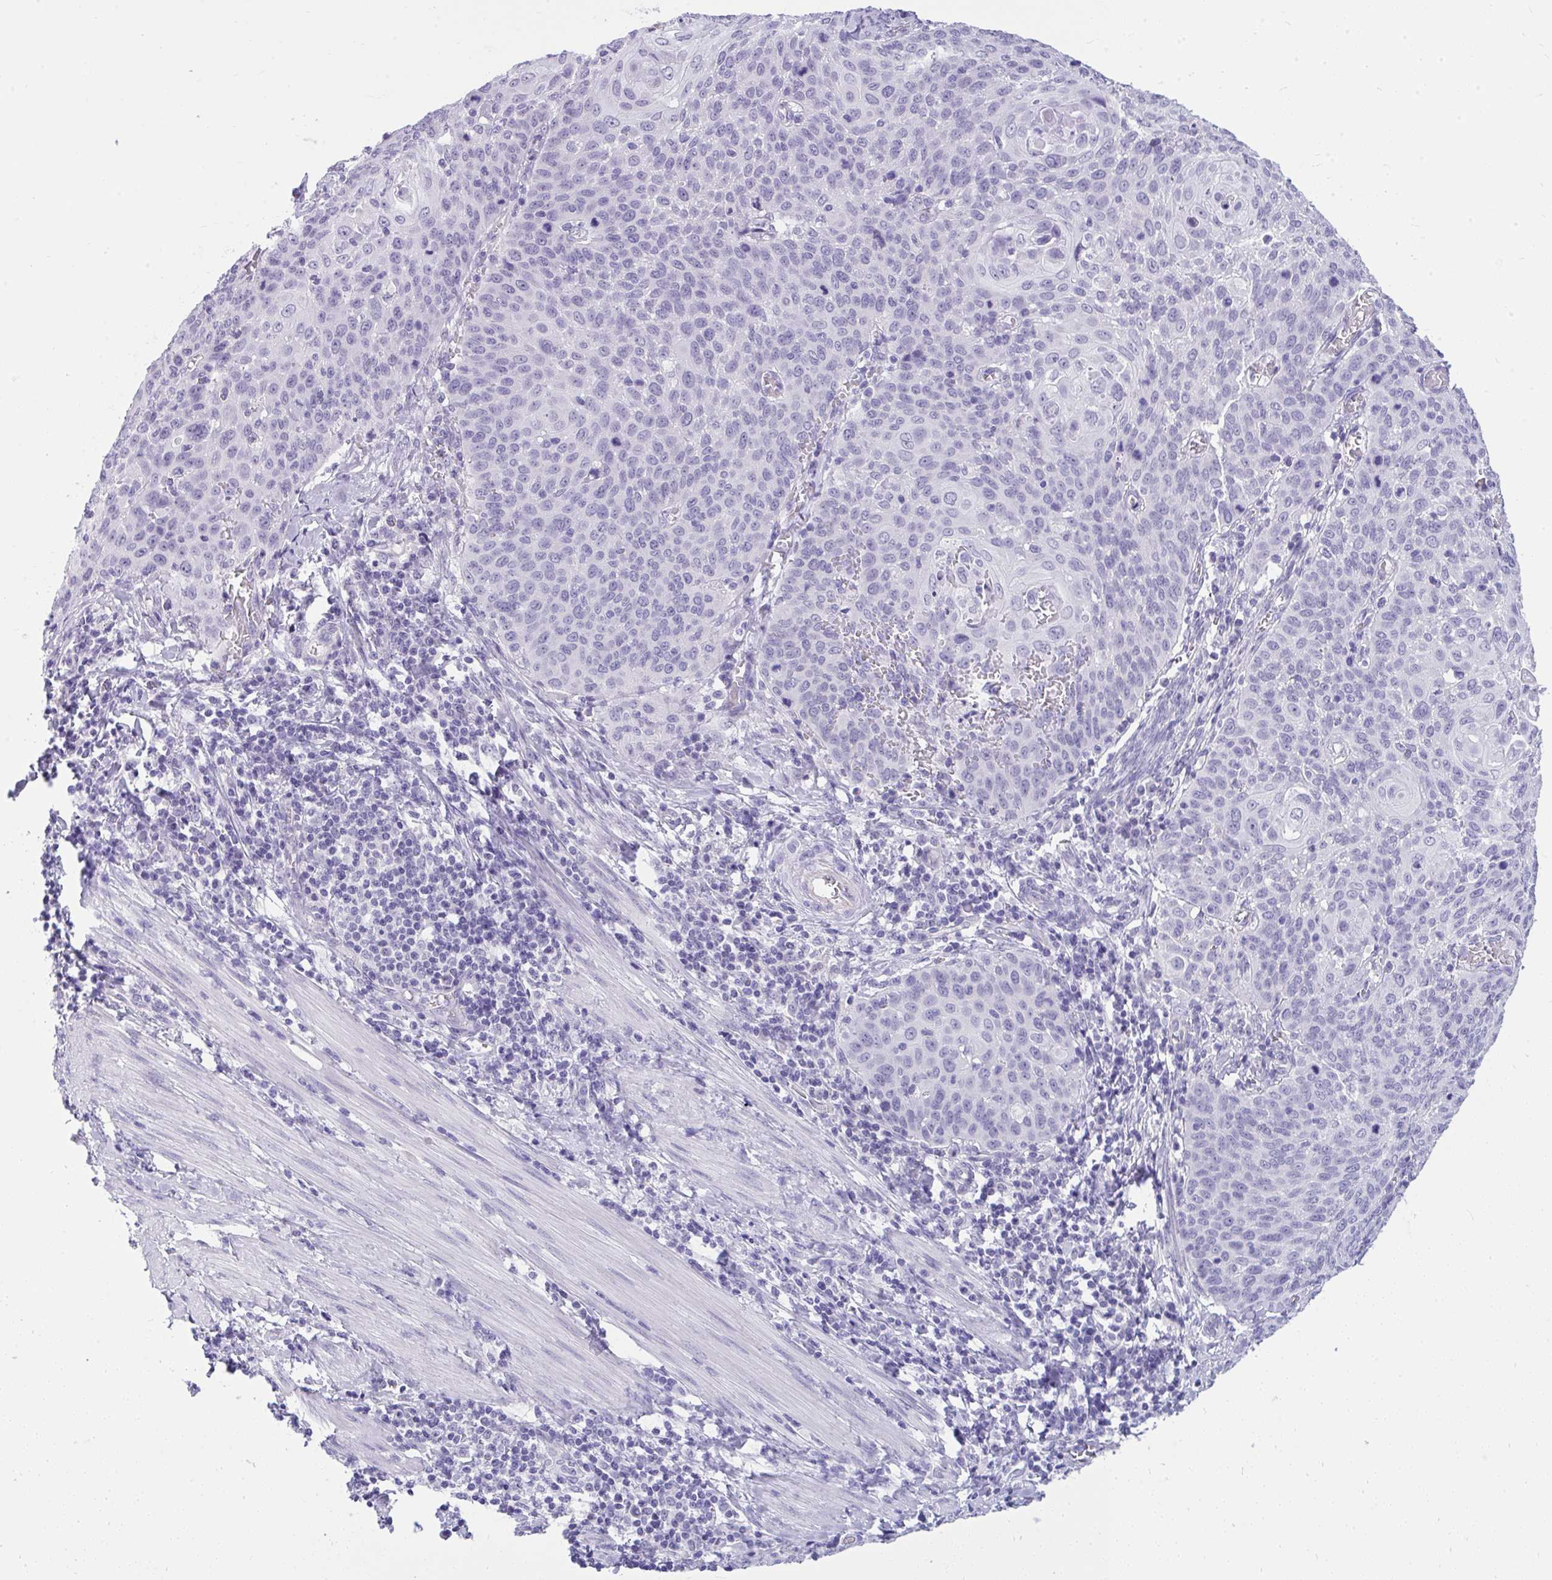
{"staining": {"intensity": "negative", "quantity": "none", "location": "none"}, "tissue": "cervical cancer", "cell_type": "Tumor cells", "image_type": "cancer", "snomed": [{"axis": "morphology", "description": "Squamous cell carcinoma, NOS"}, {"axis": "topography", "description": "Cervix"}], "caption": "The immunohistochemistry micrograph has no significant staining in tumor cells of cervical cancer (squamous cell carcinoma) tissue.", "gene": "PRM2", "patient": {"sex": "female", "age": 65}}